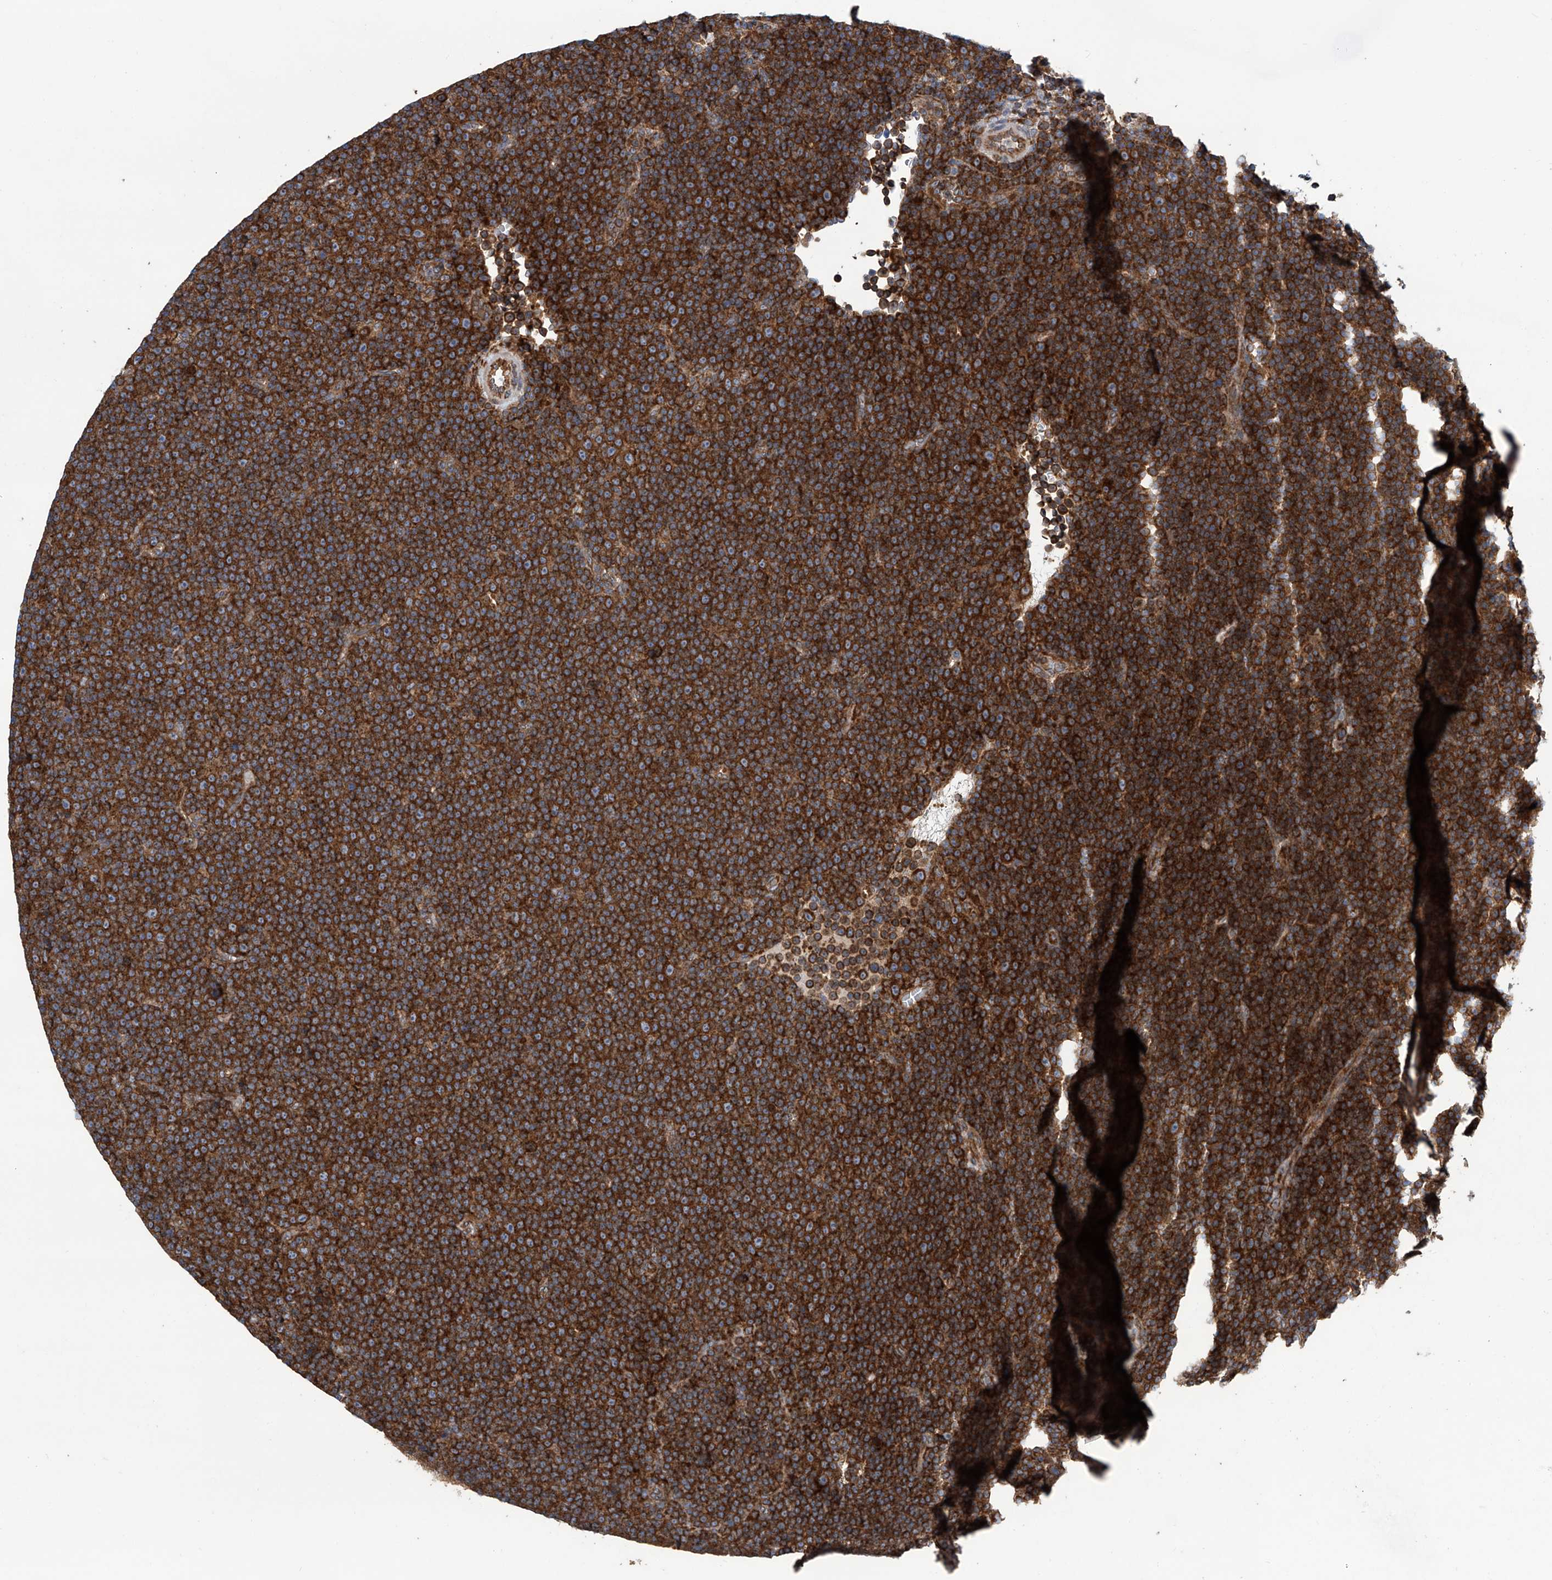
{"staining": {"intensity": "strong", "quantity": ">75%", "location": "cytoplasmic/membranous"}, "tissue": "lymphoma", "cell_type": "Tumor cells", "image_type": "cancer", "snomed": [{"axis": "morphology", "description": "Malignant lymphoma, non-Hodgkin's type, Low grade"}, {"axis": "topography", "description": "Lymph node"}], "caption": "Immunohistochemical staining of lymphoma demonstrates high levels of strong cytoplasmic/membranous protein positivity in about >75% of tumor cells.", "gene": "SENP2", "patient": {"sex": "female", "age": 67}}